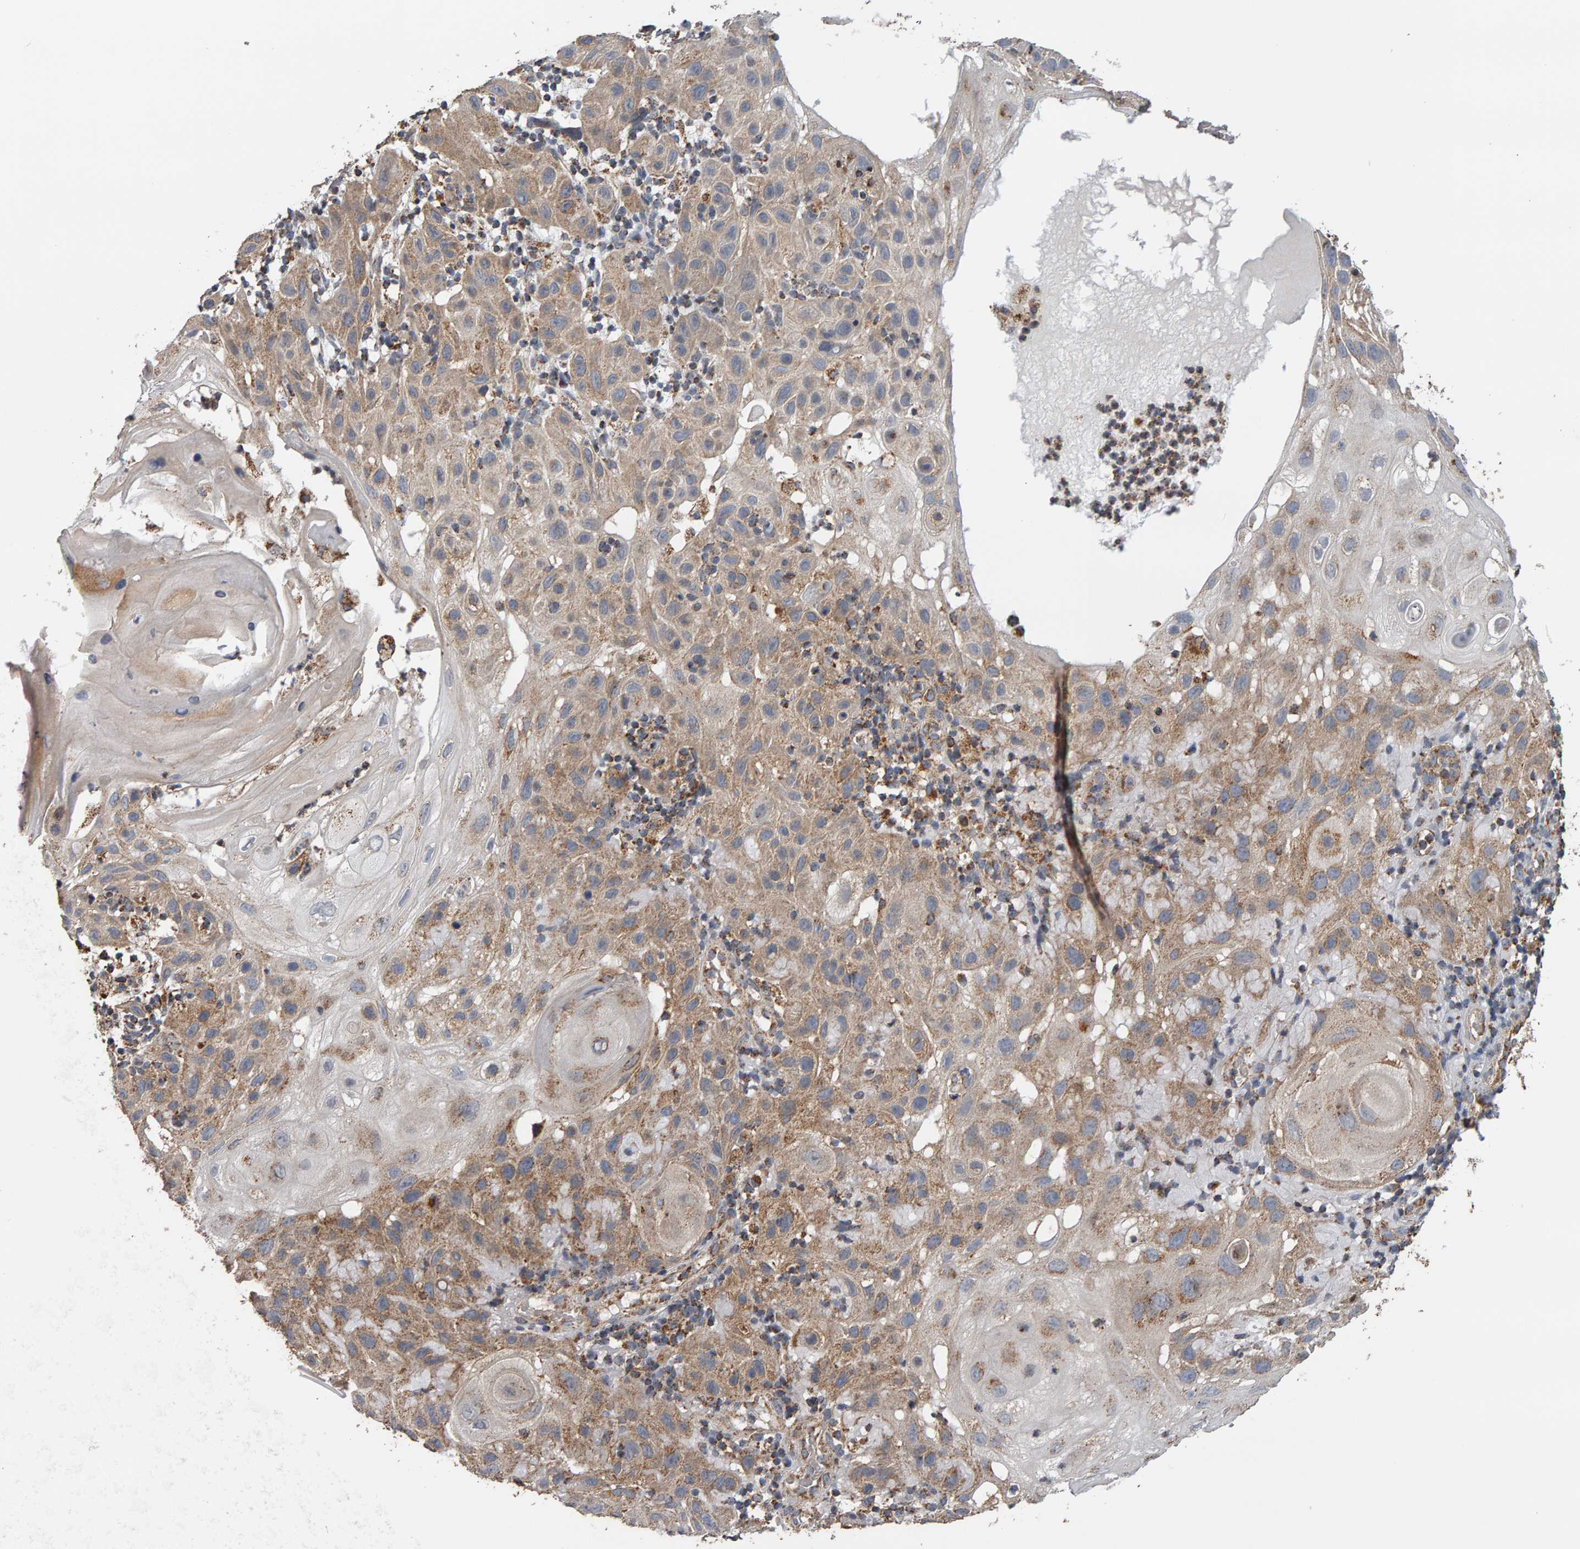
{"staining": {"intensity": "moderate", "quantity": "25%-75%", "location": "cytoplasmic/membranous"}, "tissue": "skin cancer", "cell_type": "Tumor cells", "image_type": "cancer", "snomed": [{"axis": "morphology", "description": "Squamous cell carcinoma, NOS"}, {"axis": "topography", "description": "Skin"}], "caption": "Immunohistochemical staining of skin cancer (squamous cell carcinoma) displays moderate cytoplasmic/membranous protein expression in approximately 25%-75% of tumor cells.", "gene": "TOM1L1", "patient": {"sex": "female", "age": 96}}